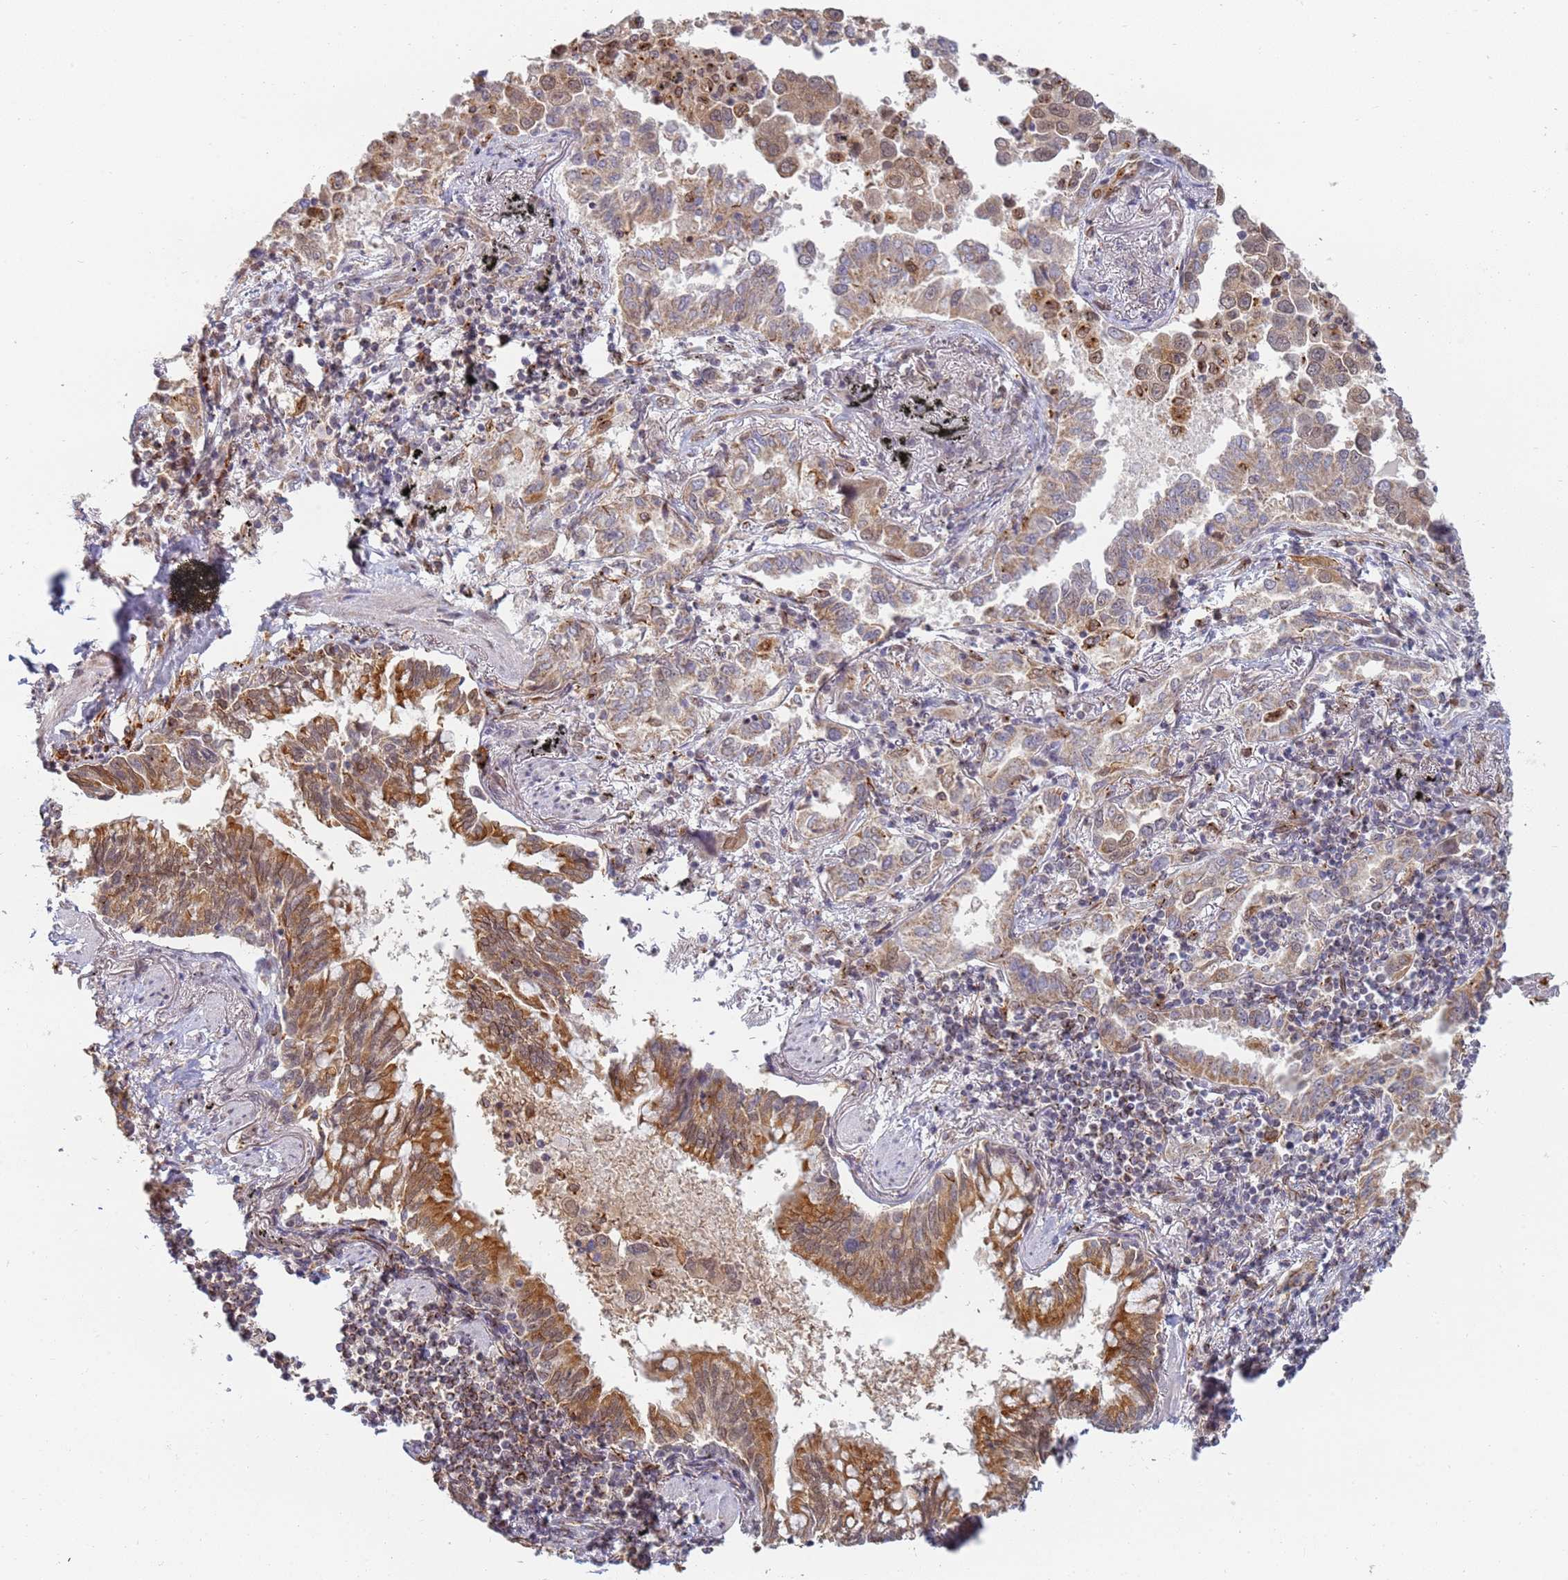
{"staining": {"intensity": "weak", "quantity": "25%-75%", "location": "cytoplasmic/membranous,nuclear"}, "tissue": "lung cancer", "cell_type": "Tumor cells", "image_type": "cancer", "snomed": [{"axis": "morphology", "description": "Adenocarcinoma, NOS"}, {"axis": "topography", "description": "Lung"}], "caption": "High-power microscopy captured an IHC photomicrograph of lung cancer (adenocarcinoma), revealing weak cytoplasmic/membranous and nuclear positivity in about 25%-75% of tumor cells.", "gene": "CEP170", "patient": {"sex": "male", "age": 67}}